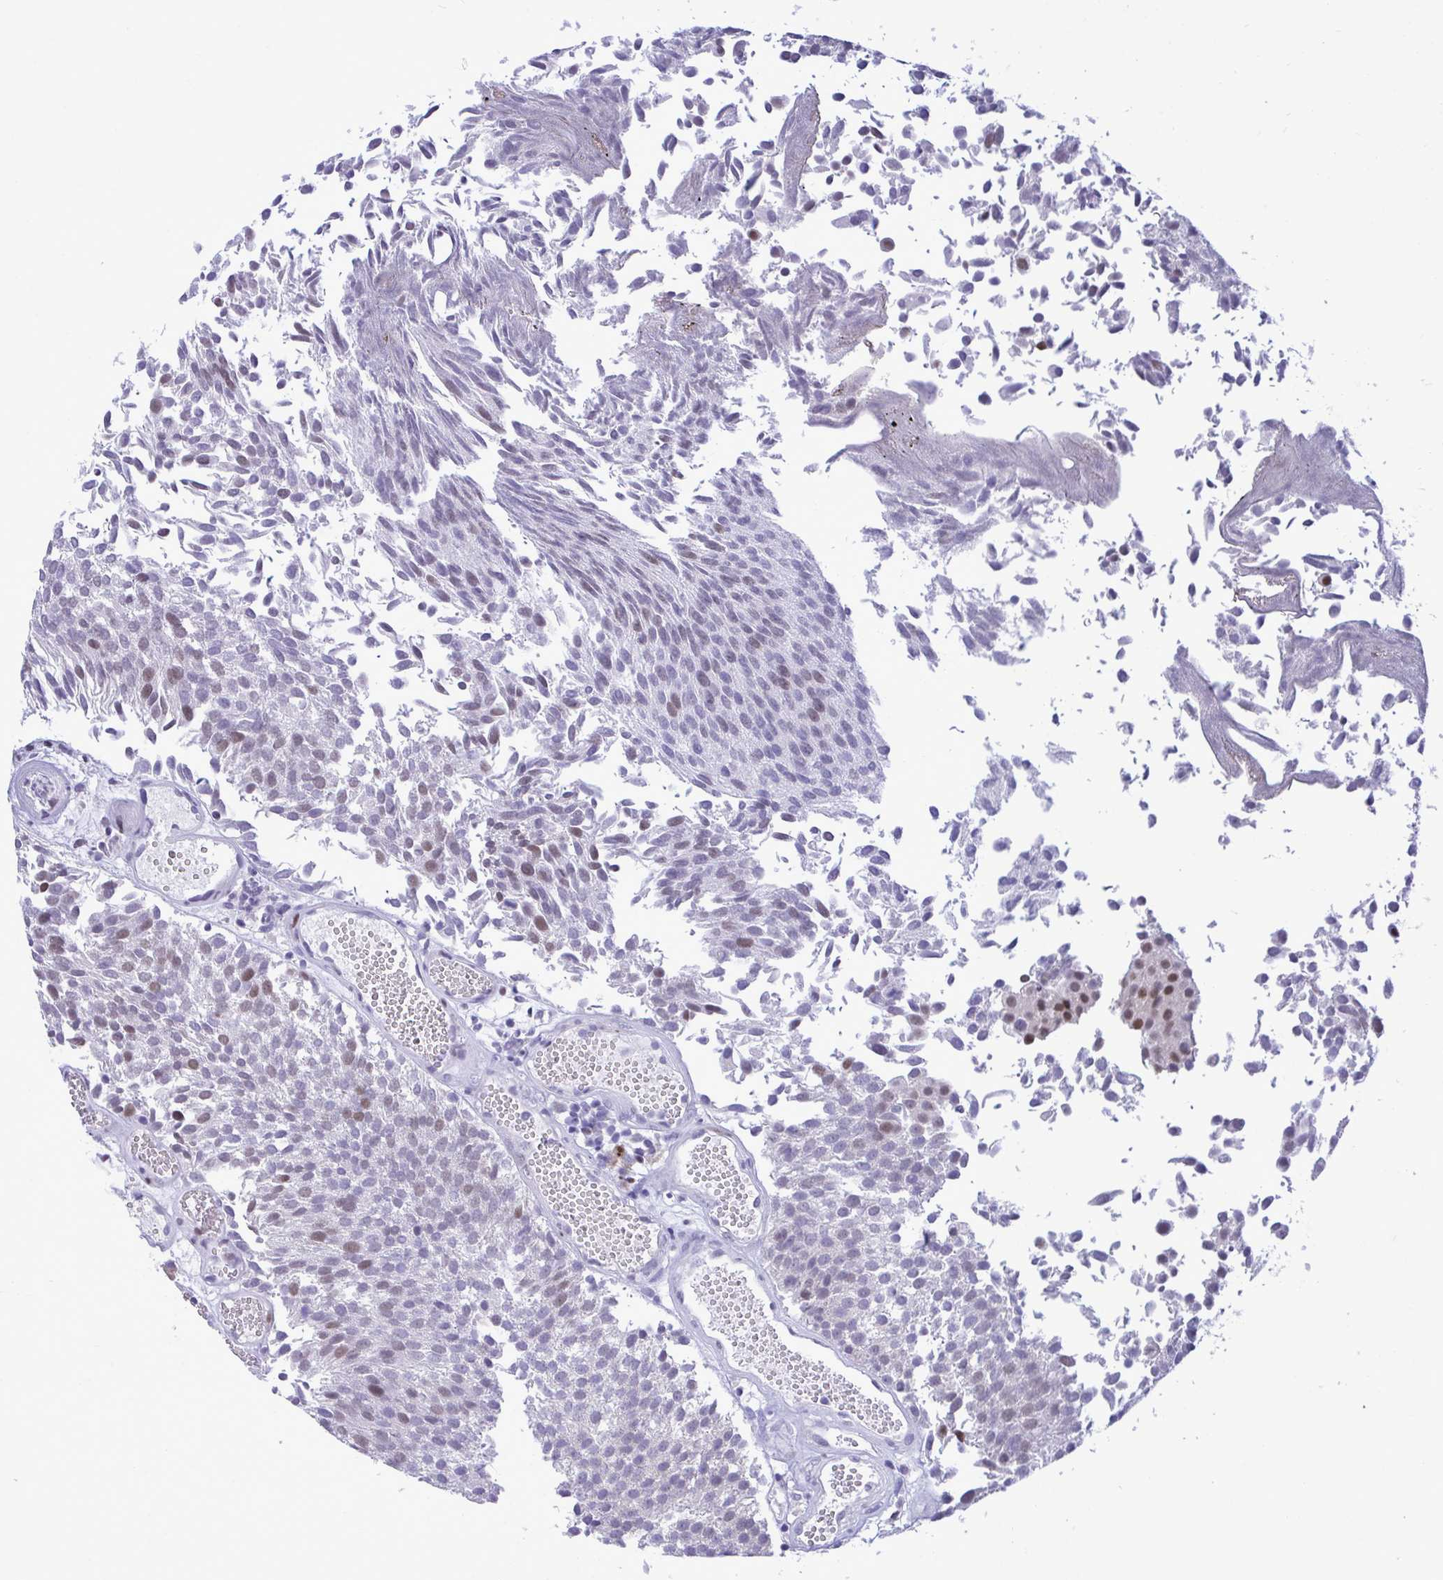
{"staining": {"intensity": "moderate", "quantity": "<25%", "location": "nuclear"}, "tissue": "urothelial cancer", "cell_type": "Tumor cells", "image_type": "cancer", "snomed": [{"axis": "morphology", "description": "Urothelial carcinoma, Low grade"}, {"axis": "topography", "description": "Urinary bladder"}], "caption": "Tumor cells display low levels of moderate nuclear staining in approximately <25% of cells in human low-grade urothelial carcinoma.", "gene": "C1QL2", "patient": {"sex": "female", "age": 79}}